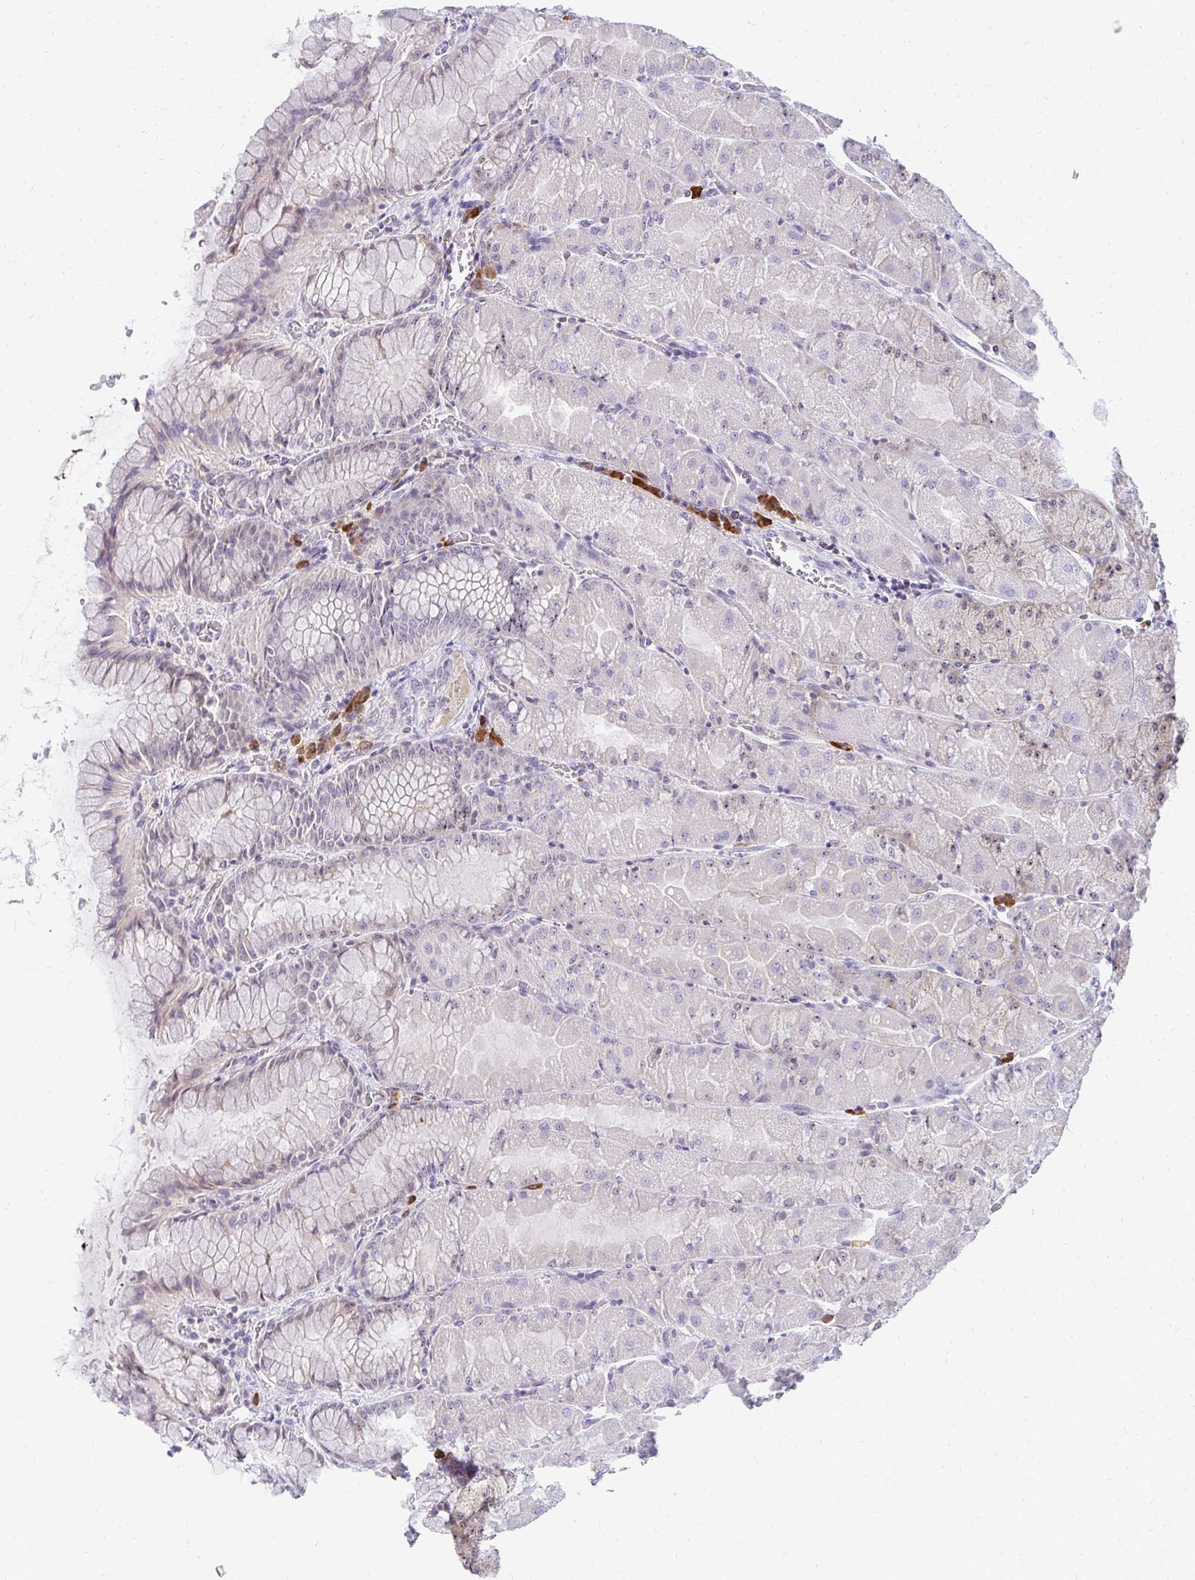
{"staining": {"intensity": "moderate", "quantity": "25%-75%", "location": "nuclear"}, "tissue": "stomach", "cell_type": "Glandular cells", "image_type": "normal", "snomed": [{"axis": "morphology", "description": "Normal tissue, NOS"}, {"axis": "topography", "description": "Stomach"}], "caption": "Protein staining reveals moderate nuclear positivity in about 25%-75% of glandular cells in benign stomach. The staining was performed using DAB (3,3'-diaminobenzidine) to visualize the protein expression in brown, while the nuclei were stained in blue with hematoxylin (Magnification: 20x).", "gene": "FAM9A", "patient": {"sex": "female", "age": 61}}